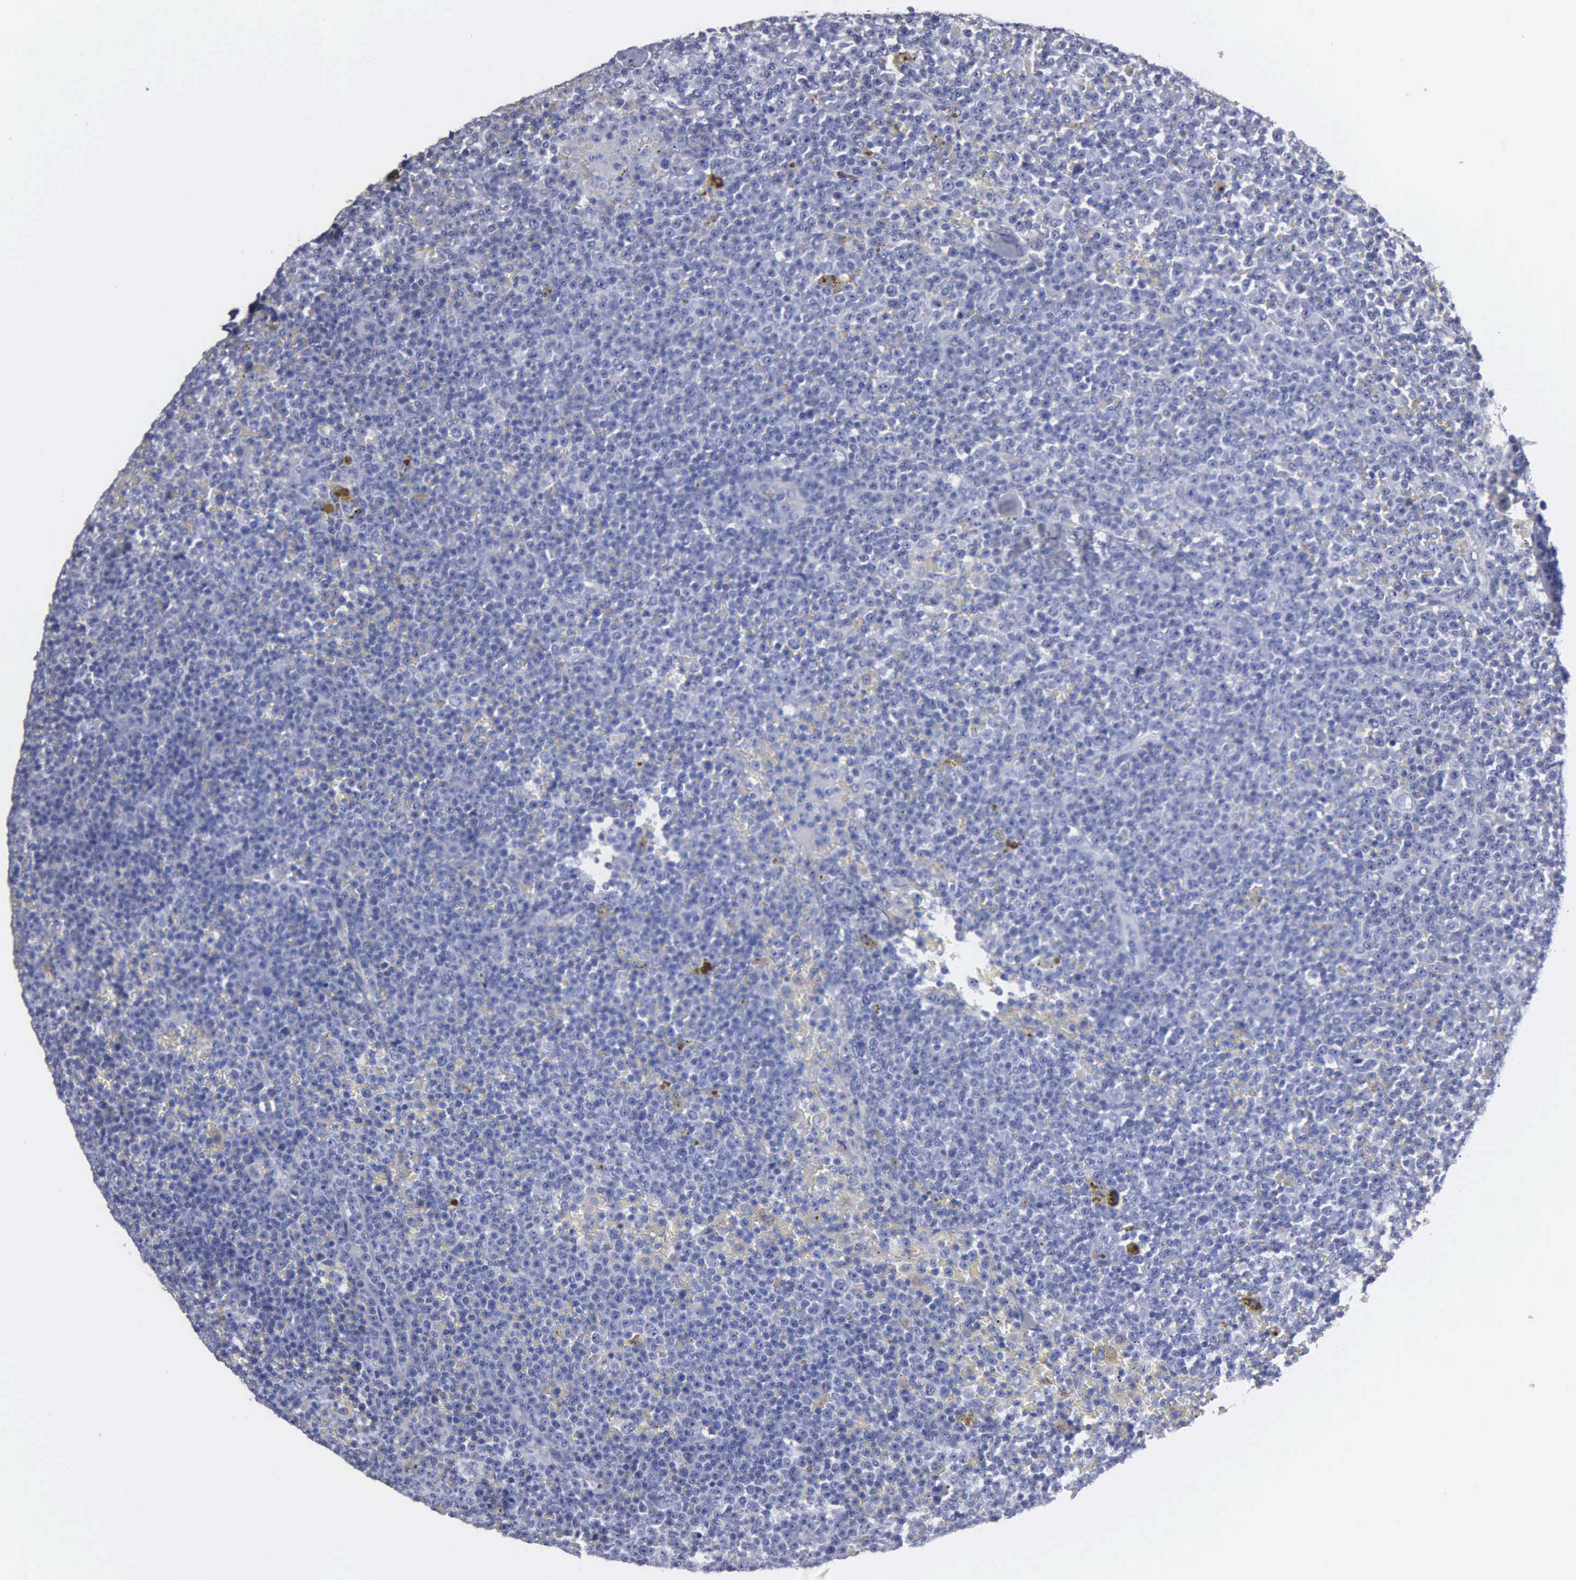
{"staining": {"intensity": "negative", "quantity": "none", "location": "none"}, "tissue": "lymphoma", "cell_type": "Tumor cells", "image_type": "cancer", "snomed": [{"axis": "morphology", "description": "Malignant lymphoma, non-Hodgkin's type, Low grade"}, {"axis": "topography", "description": "Lymph node"}], "caption": "The micrograph exhibits no significant expression in tumor cells of malignant lymphoma, non-Hodgkin's type (low-grade).", "gene": "UPB1", "patient": {"sex": "male", "age": 50}}